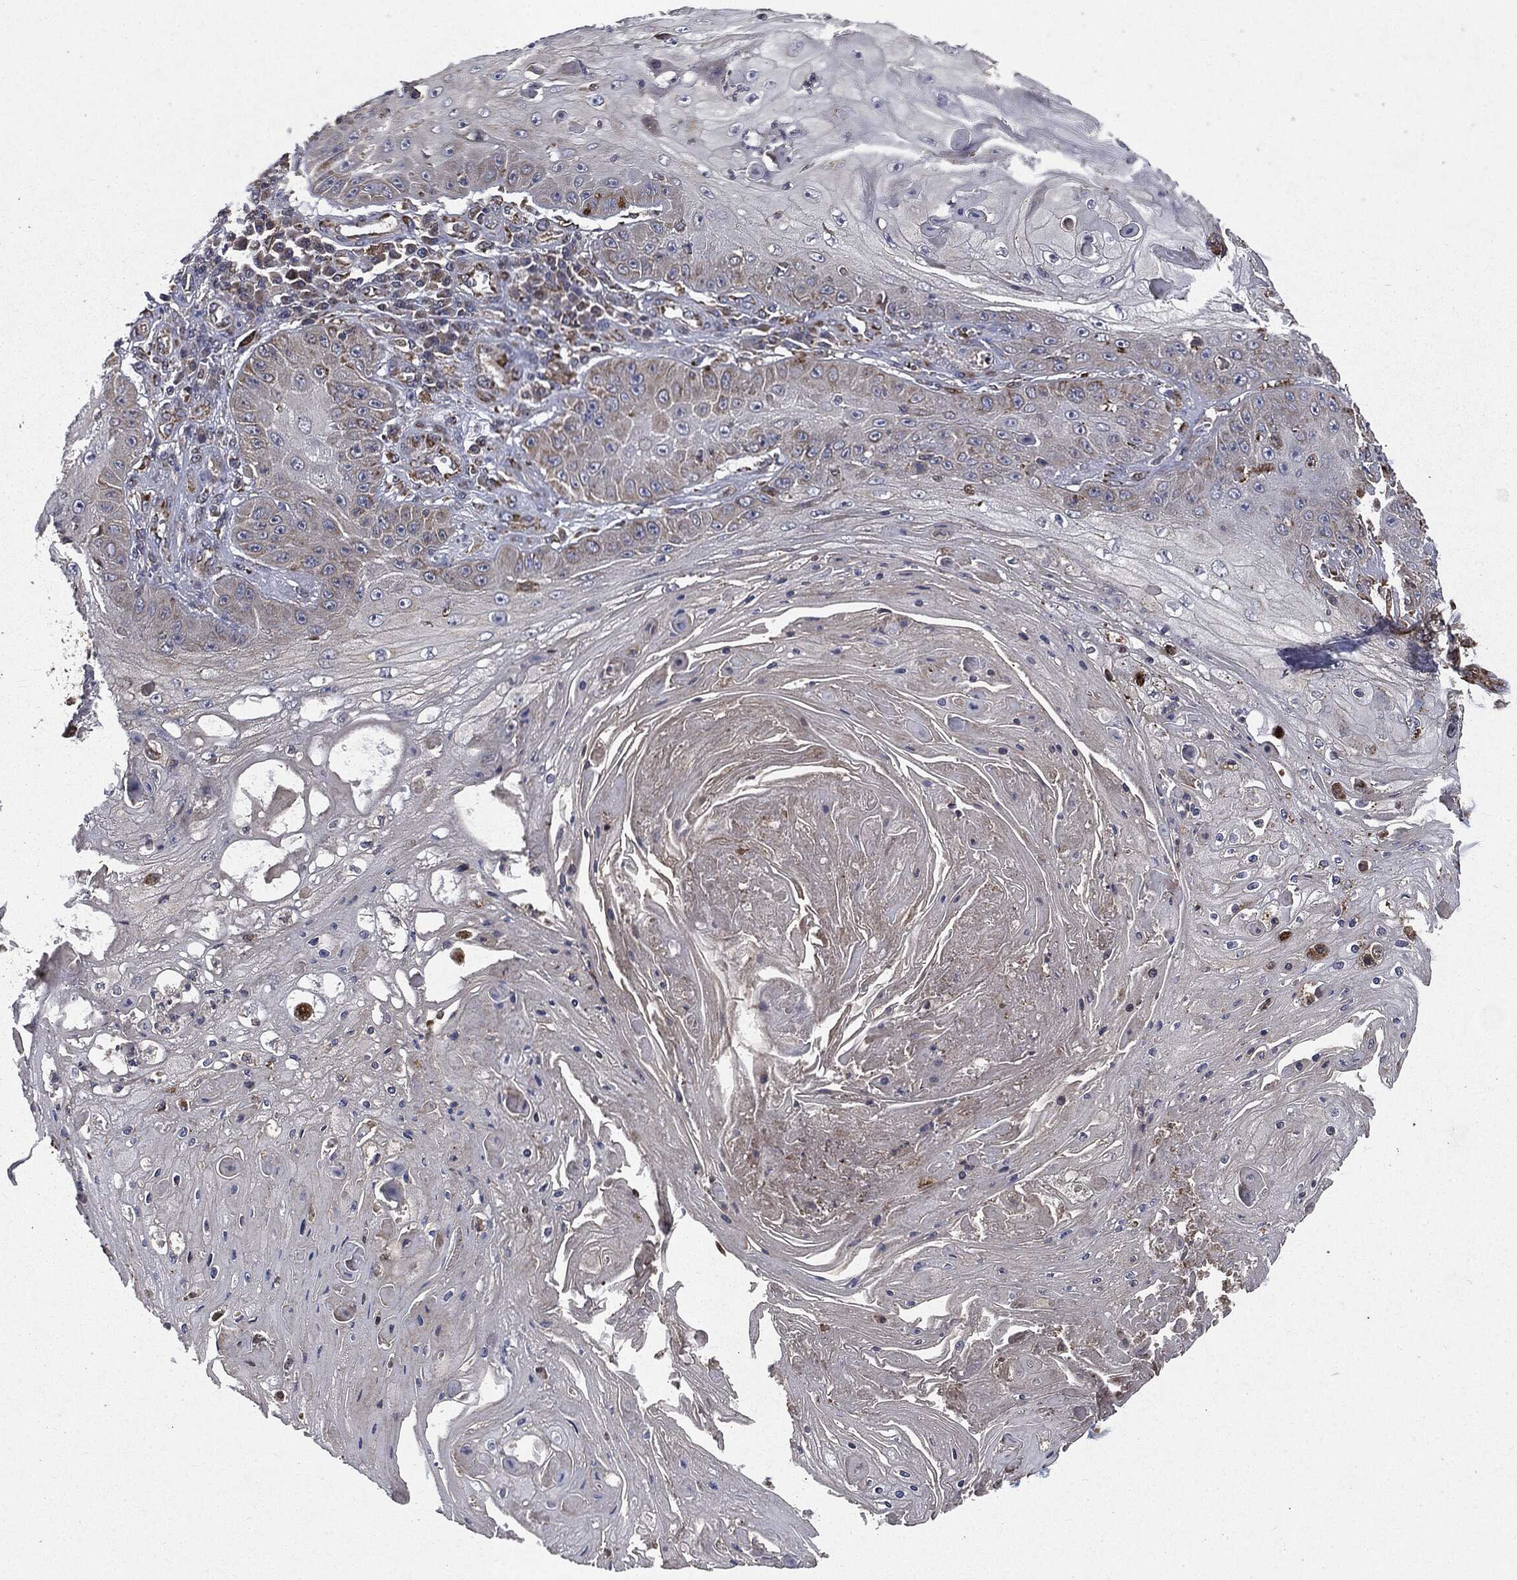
{"staining": {"intensity": "negative", "quantity": "none", "location": "none"}, "tissue": "skin cancer", "cell_type": "Tumor cells", "image_type": "cancer", "snomed": [{"axis": "morphology", "description": "Squamous cell carcinoma, NOS"}, {"axis": "topography", "description": "Skin"}], "caption": "Immunohistochemical staining of human squamous cell carcinoma (skin) exhibits no significant positivity in tumor cells.", "gene": "PLOD3", "patient": {"sex": "male", "age": 70}}